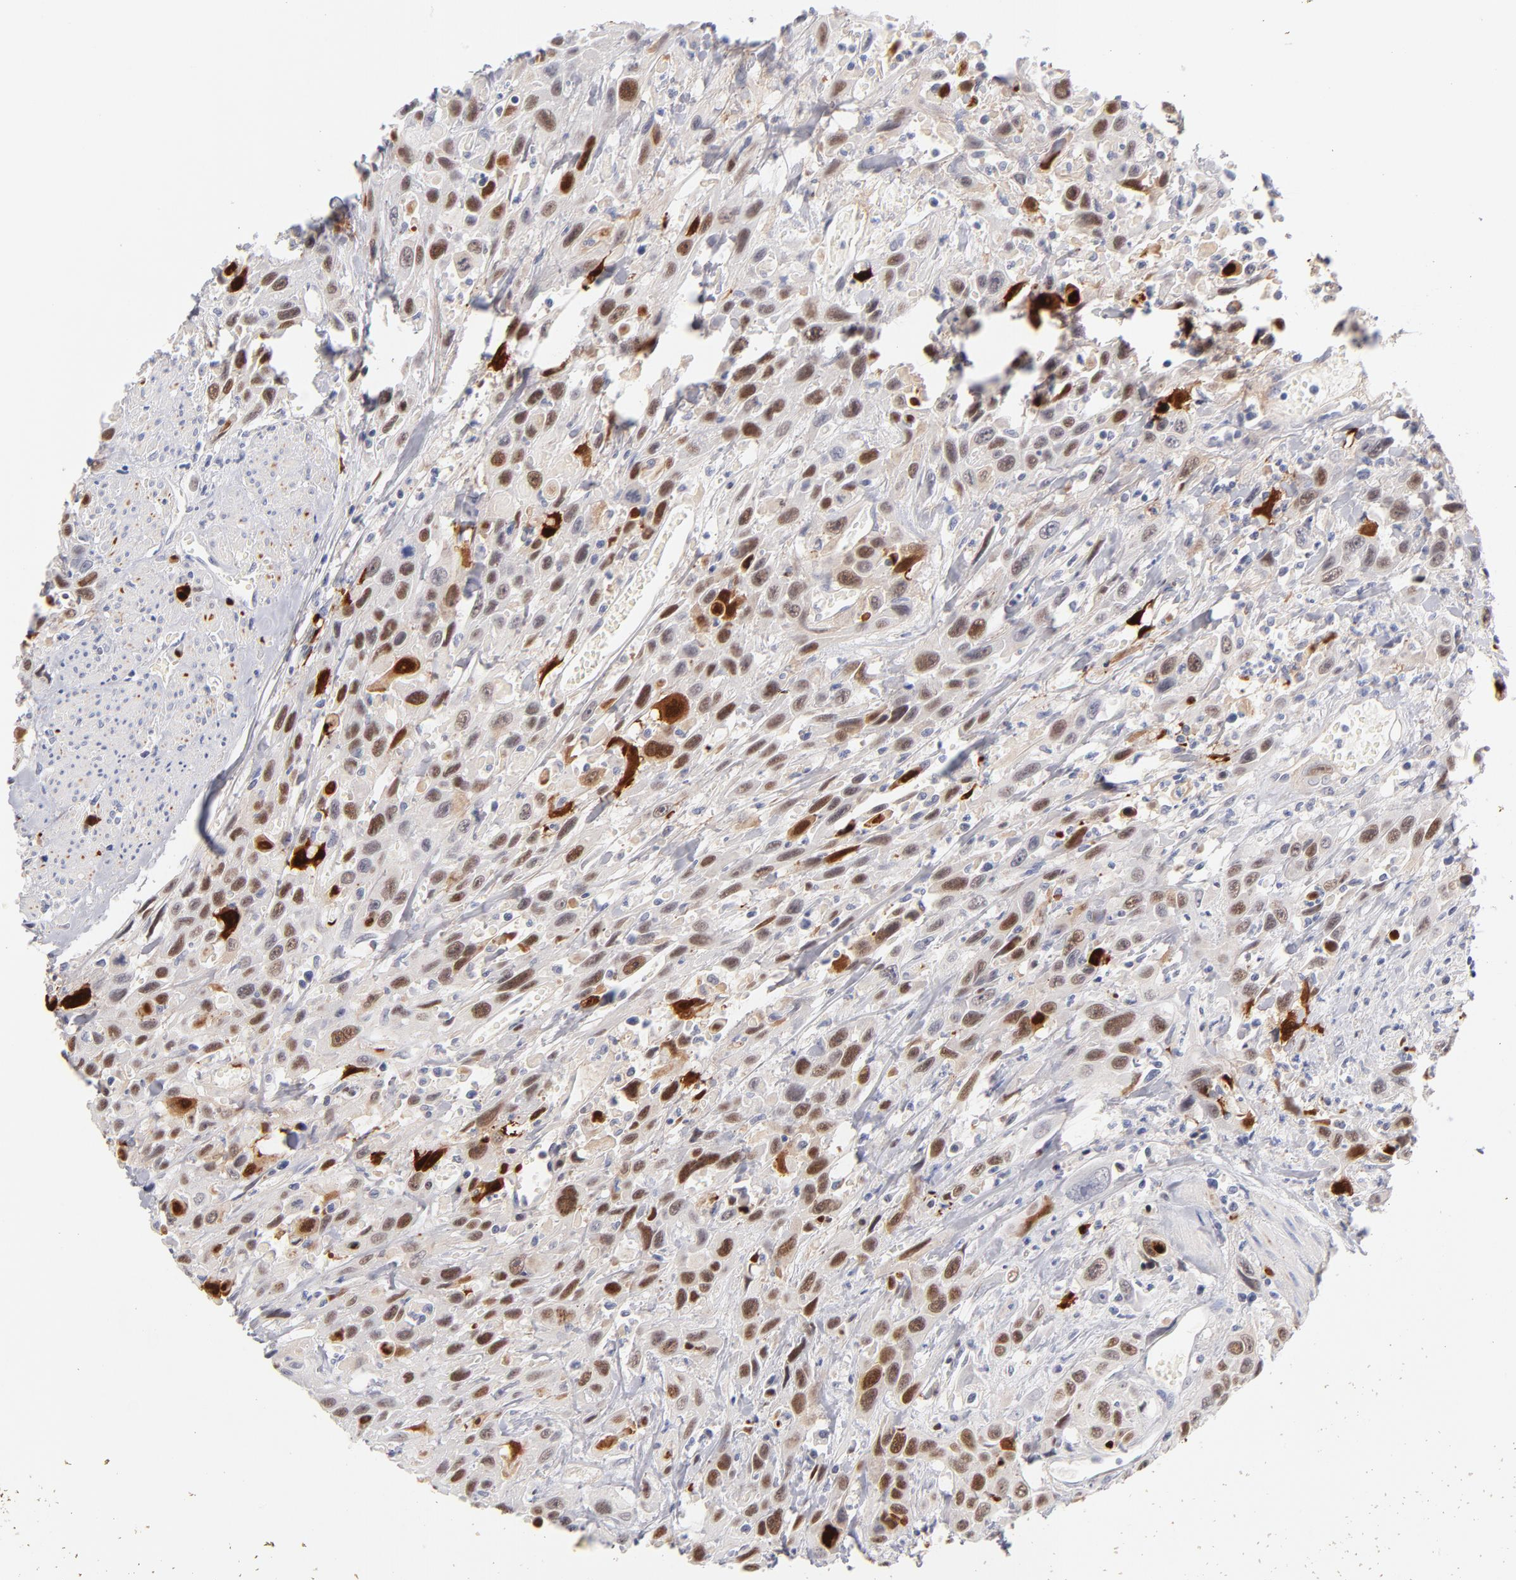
{"staining": {"intensity": "moderate", "quantity": "25%-75%", "location": "nuclear"}, "tissue": "urothelial cancer", "cell_type": "Tumor cells", "image_type": "cancer", "snomed": [{"axis": "morphology", "description": "Urothelial carcinoma, High grade"}, {"axis": "topography", "description": "Urinary bladder"}], "caption": "Tumor cells reveal medium levels of moderate nuclear expression in approximately 25%-75% of cells in urothelial carcinoma (high-grade).", "gene": "PARP1", "patient": {"sex": "female", "age": 84}}